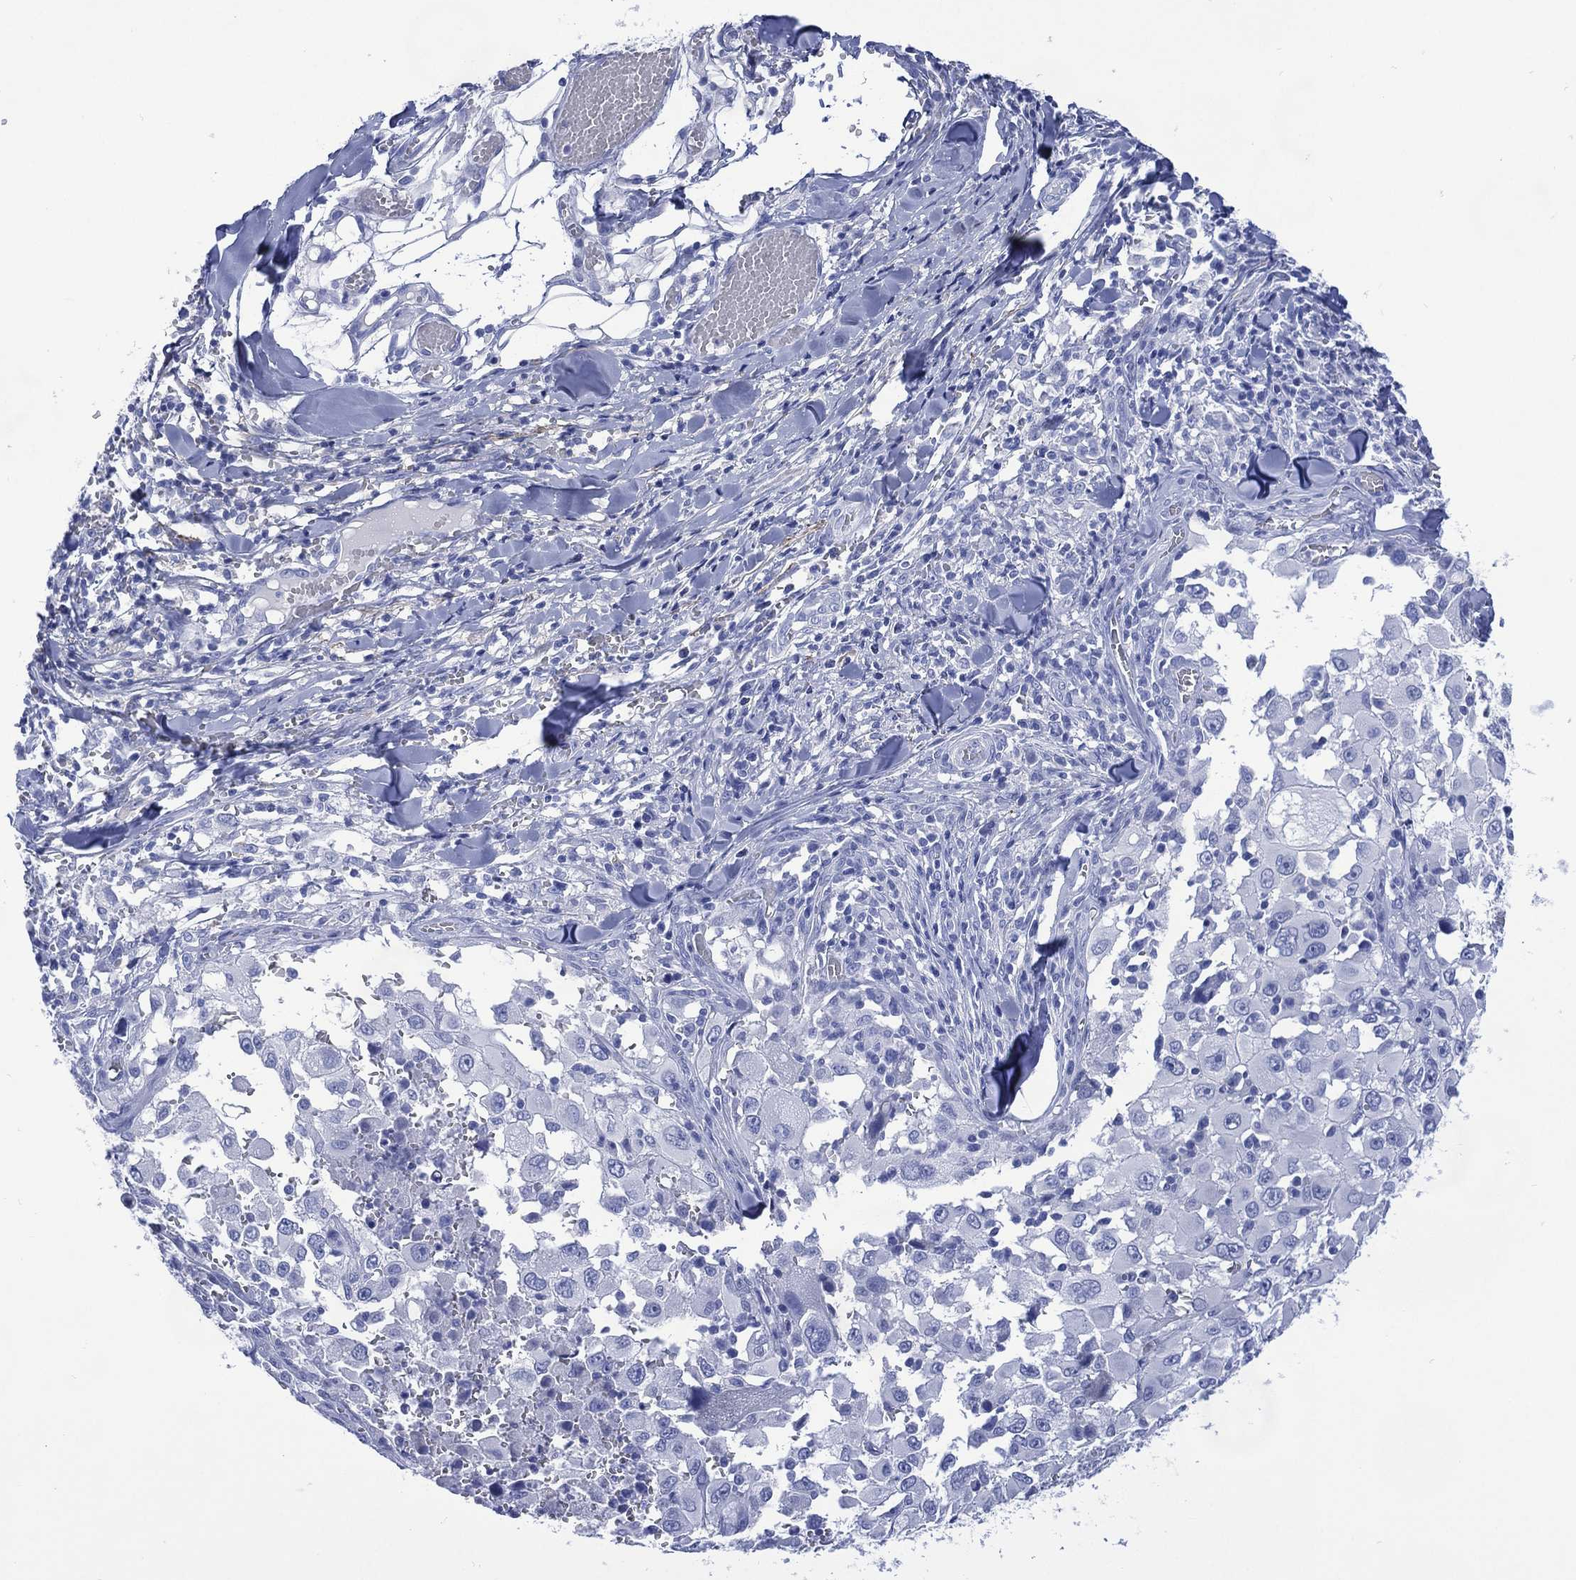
{"staining": {"intensity": "negative", "quantity": "none", "location": "none"}, "tissue": "melanoma", "cell_type": "Tumor cells", "image_type": "cancer", "snomed": [{"axis": "morphology", "description": "Malignant melanoma, Metastatic site"}, {"axis": "topography", "description": "Lymph node"}], "caption": "Immunohistochemistry micrograph of malignant melanoma (metastatic site) stained for a protein (brown), which exhibits no positivity in tumor cells.", "gene": "SHCBP1L", "patient": {"sex": "male", "age": 50}}